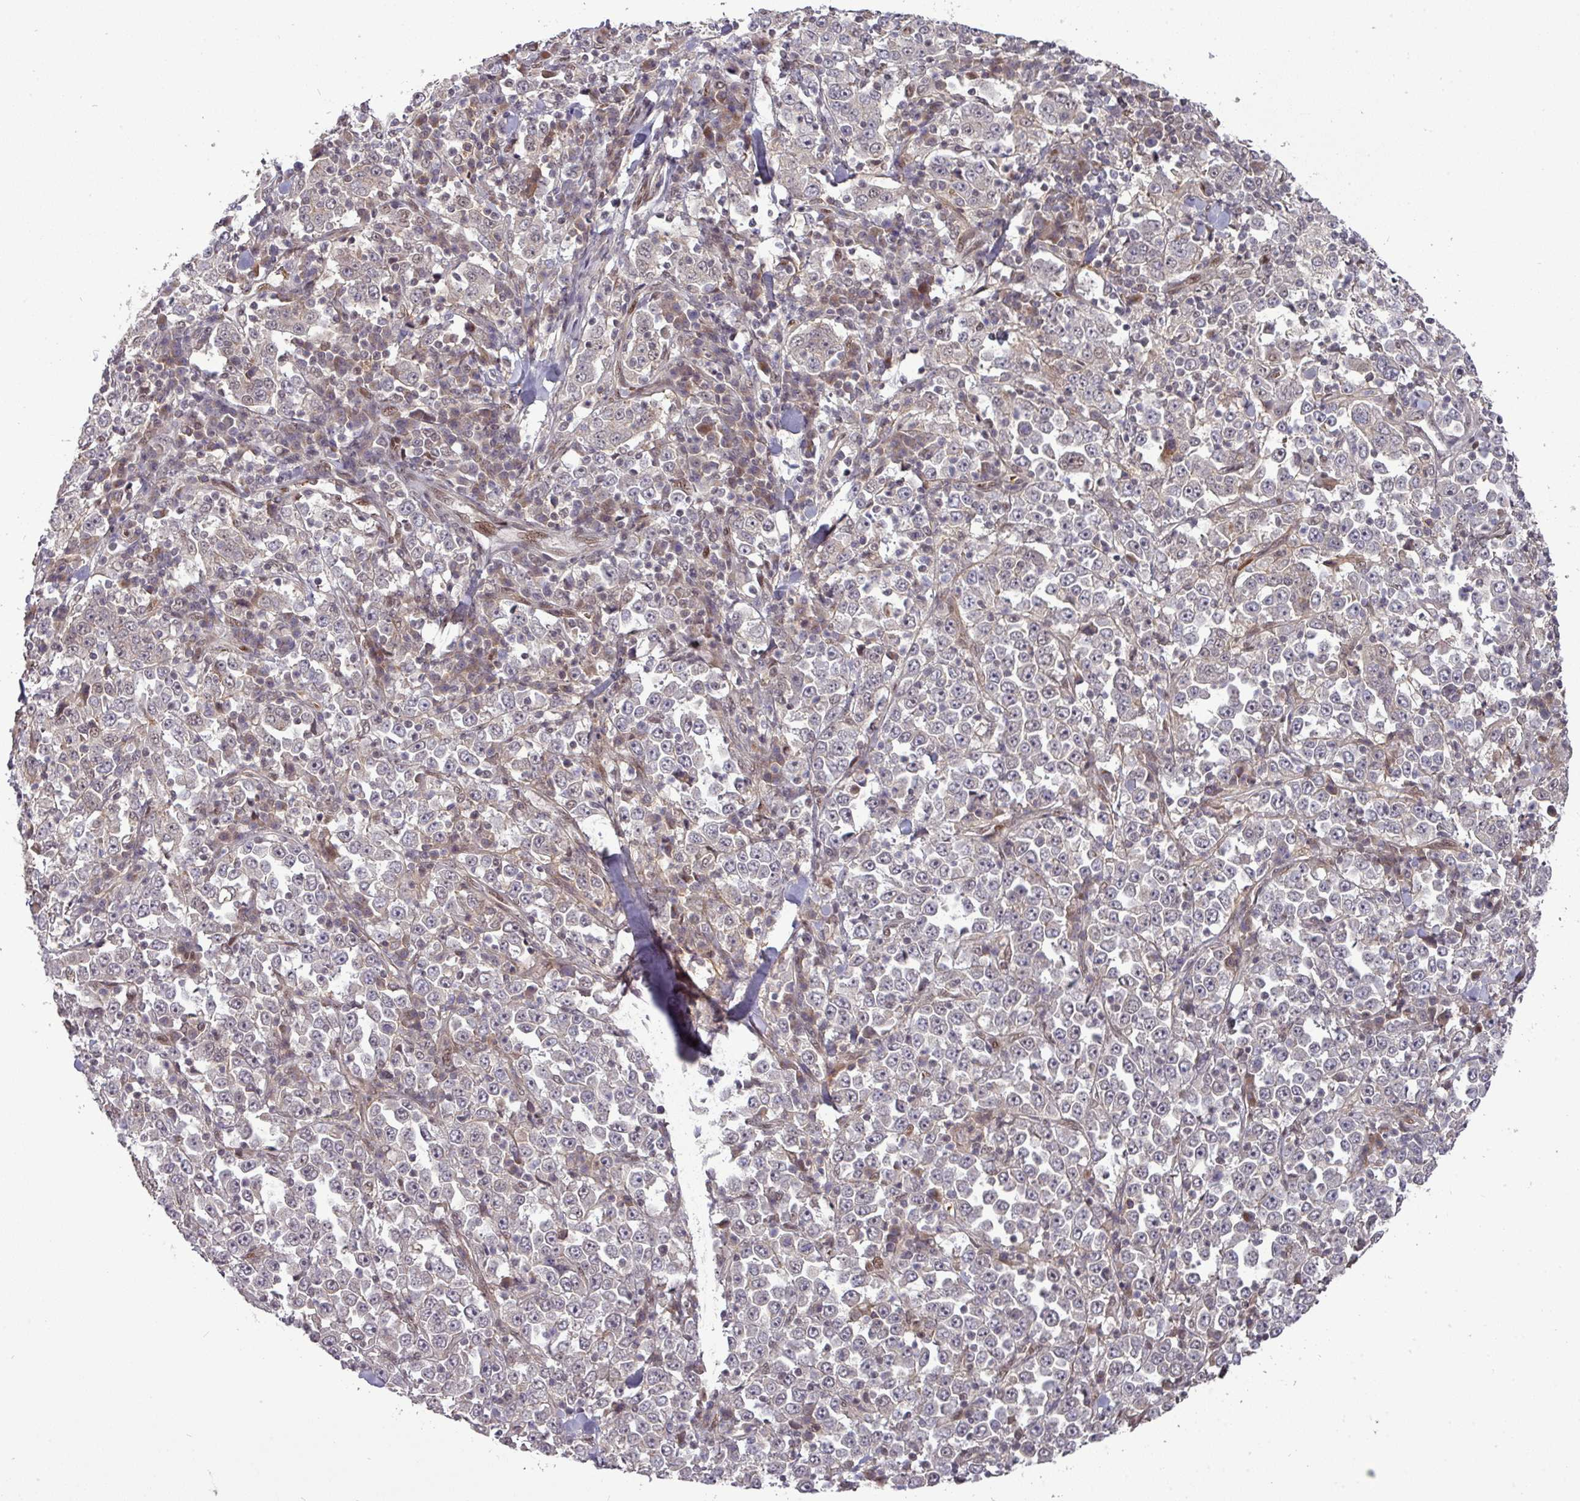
{"staining": {"intensity": "negative", "quantity": "none", "location": "none"}, "tissue": "stomach cancer", "cell_type": "Tumor cells", "image_type": "cancer", "snomed": [{"axis": "morphology", "description": "Normal tissue, NOS"}, {"axis": "morphology", "description": "Adenocarcinoma, NOS"}, {"axis": "topography", "description": "Stomach, upper"}, {"axis": "topography", "description": "Stomach"}], "caption": "Immunohistochemistry (IHC) photomicrograph of human stomach cancer (adenocarcinoma) stained for a protein (brown), which exhibits no positivity in tumor cells.", "gene": "CIC", "patient": {"sex": "male", "age": 59}}